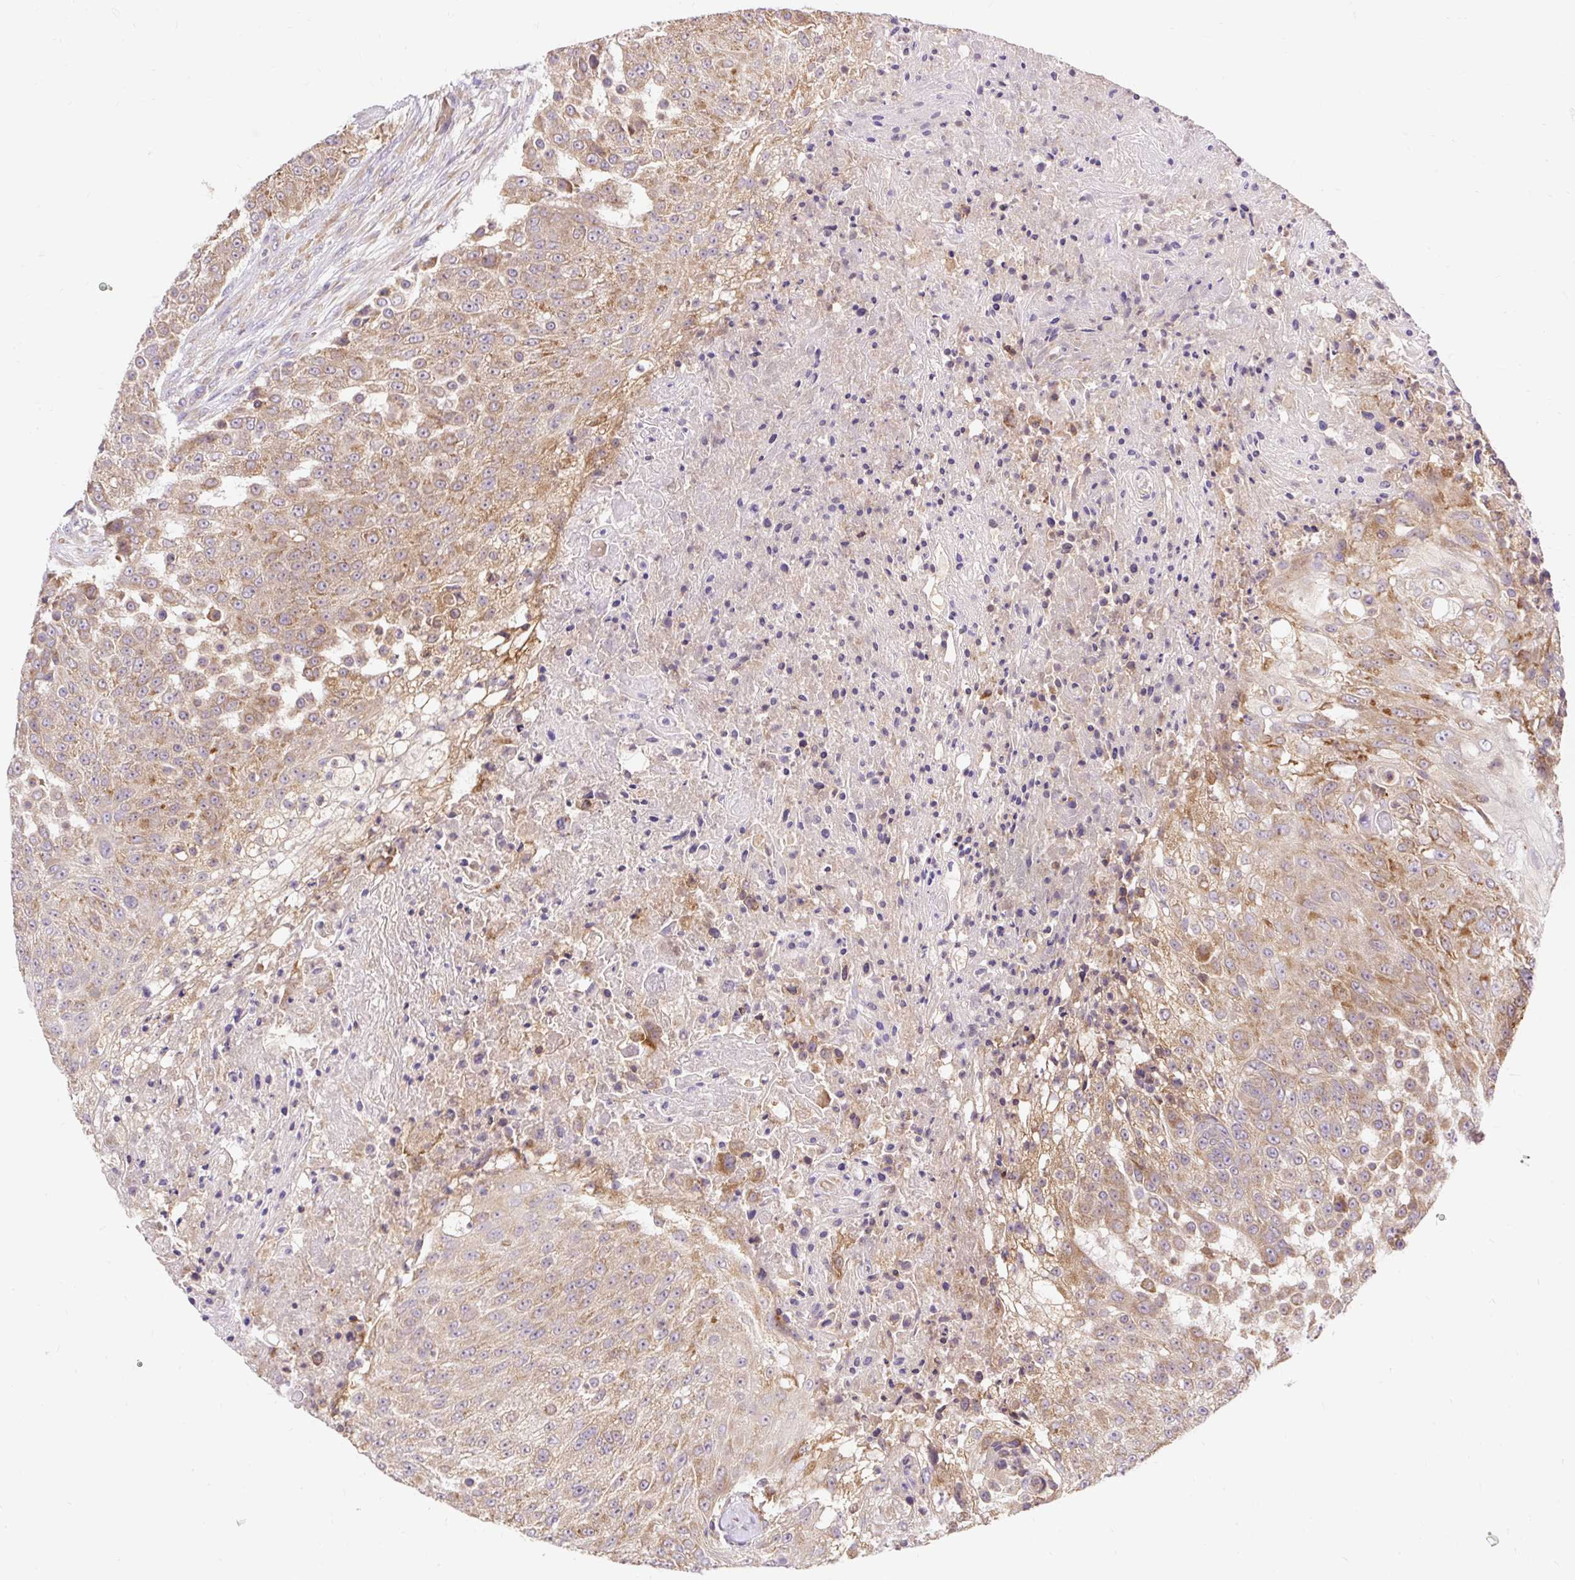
{"staining": {"intensity": "moderate", "quantity": ">75%", "location": "cytoplasmic/membranous"}, "tissue": "urothelial cancer", "cell_type": "Tumor cells", "image_type": "cancer", "snomed": [{"axis": "morphology", "description": "Urothelial carcinoma, High grade"}, {"axis": "topography", "description": "Urinary bladder"}], "caption": "Protein expression analysis of urothelial cancer demonstrates moderate cytoplasmic/membranous expression in approximately >75% of tumor cells. (DAB IHC with brightfield microscopy, high magnification).", "gene": "SEC63", "patient": {"sex": "female", "age": 63}}